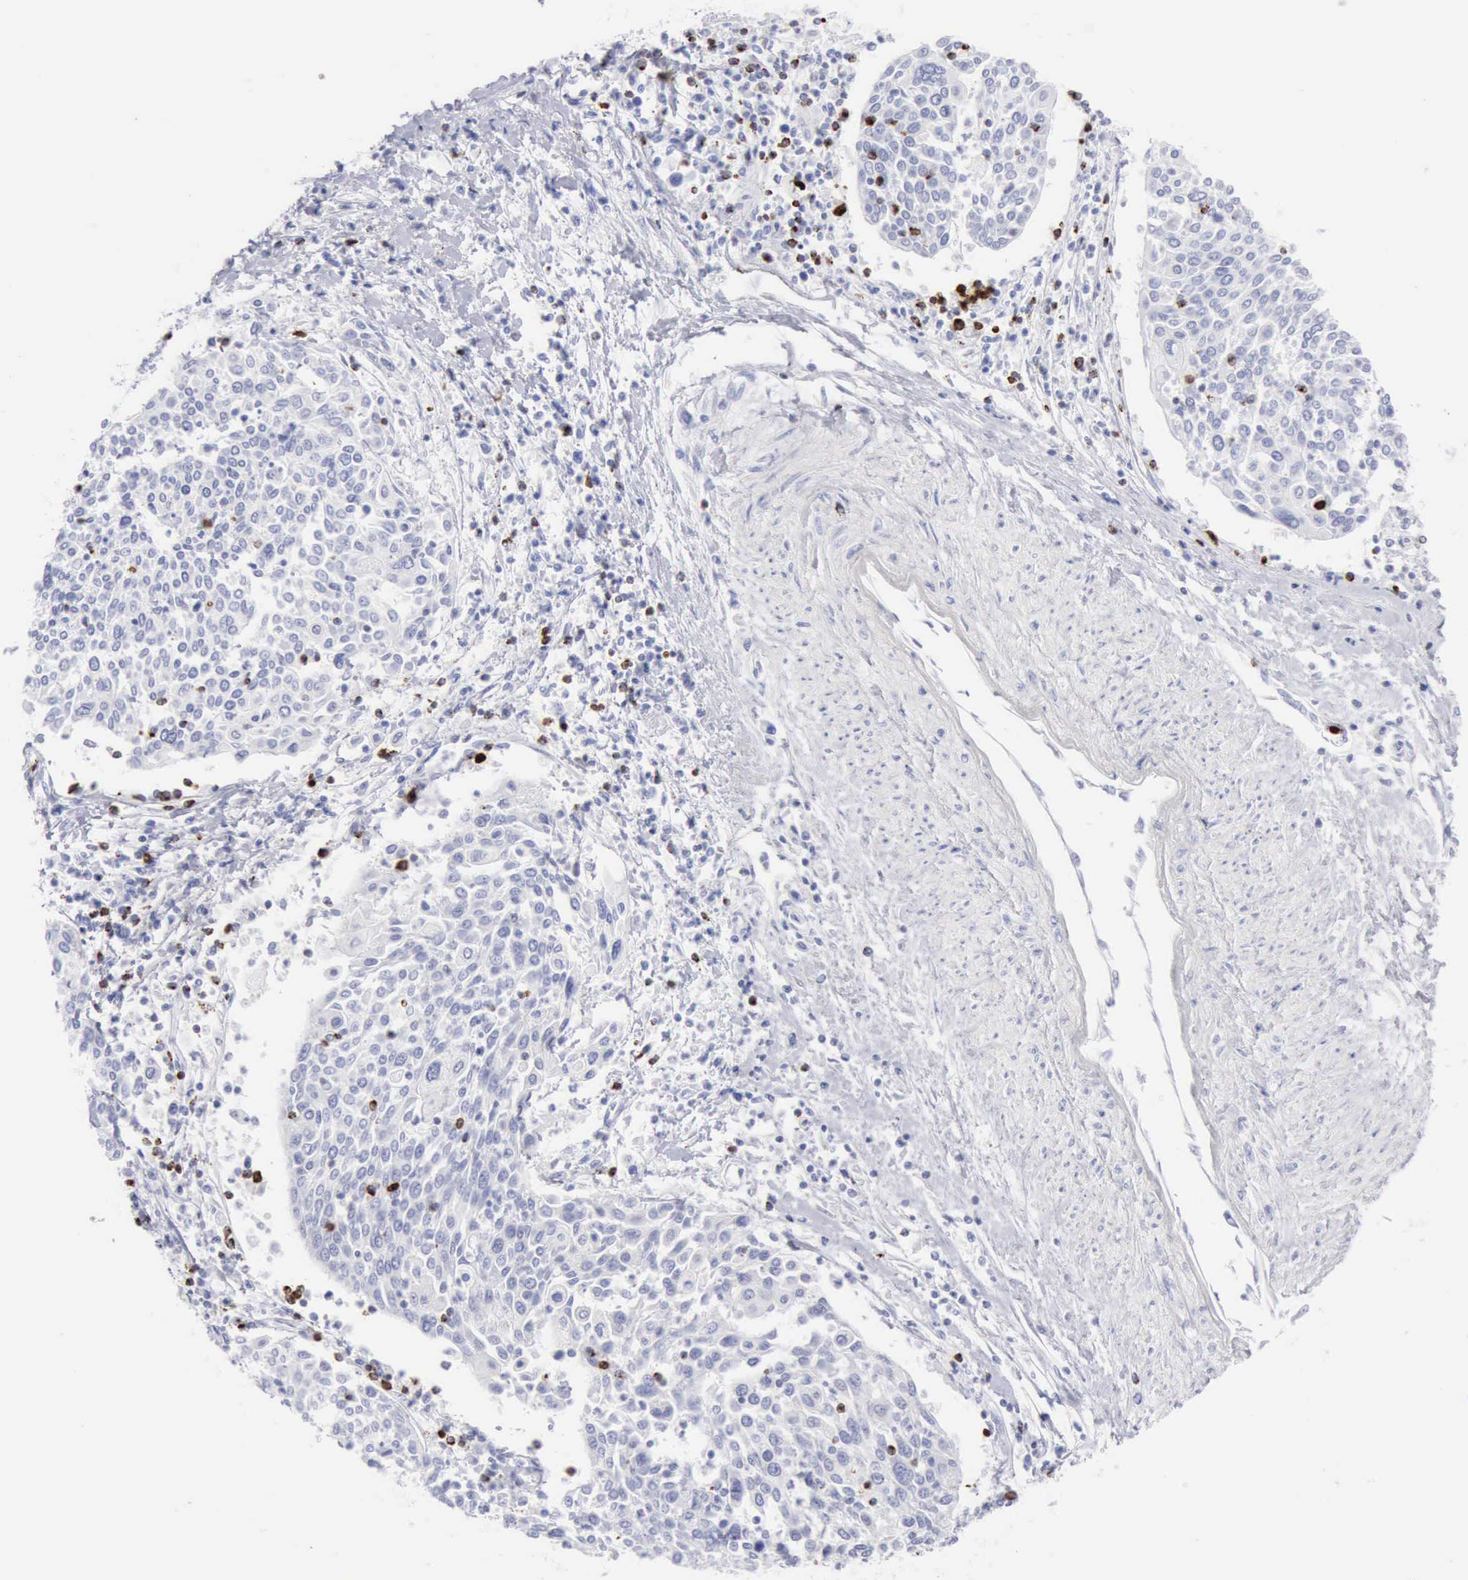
{"staining": {"intensity": "negative", "quantity": "none", "location": "none"}, "tissue": "cervical cancer", "cell_type": "Tumor cells", "image_type": "cancer", "snomed": [{"axis": "morphology", "description": "Squamous cell carcinoma, NOS"}, {"axis": "topography", "description": "Cervix"}], "caption": "DAB immunohistochemical staining of squamous cell carcinoma (cervical) exhibits no significant expression in tumor cells.", "gene": "GZMB", "patient": {"sex": "female", "age": 40}}